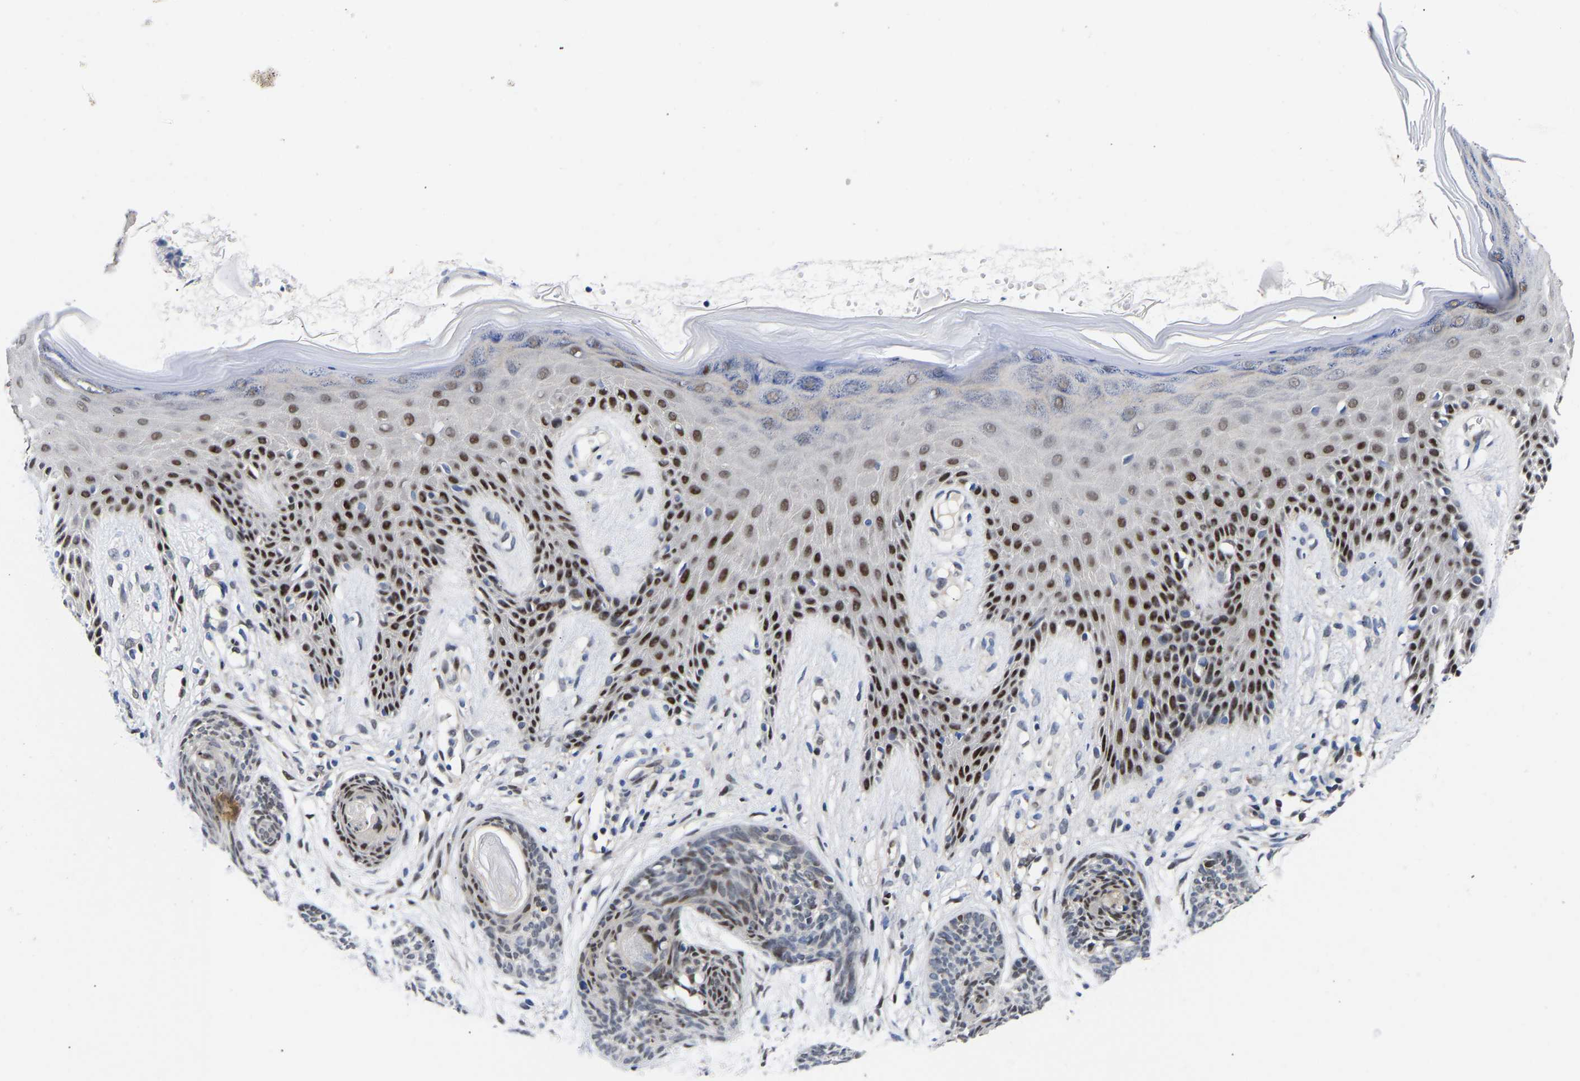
{"staining": {"intensity": "moderate", "quantity": "<25%", "location": "nuclear"}, "tissue": "skin cancer", "cell_type": "Tumor cells", "image_type": "cancer", "snomed": [{"axis": "morphology", "description": "Basal cell carcinoma"}, {"axis": "topography", "description": "Skin"}], "caption": "IHC micrograph of human skin basal cell carcinoma stained for a protein (brown), which reveals low levels of moderate nuclear expression in approximately <25% of tumor cells.", "gene": "PTRHD1", "patient": {"sex": "female", "age": 59}}